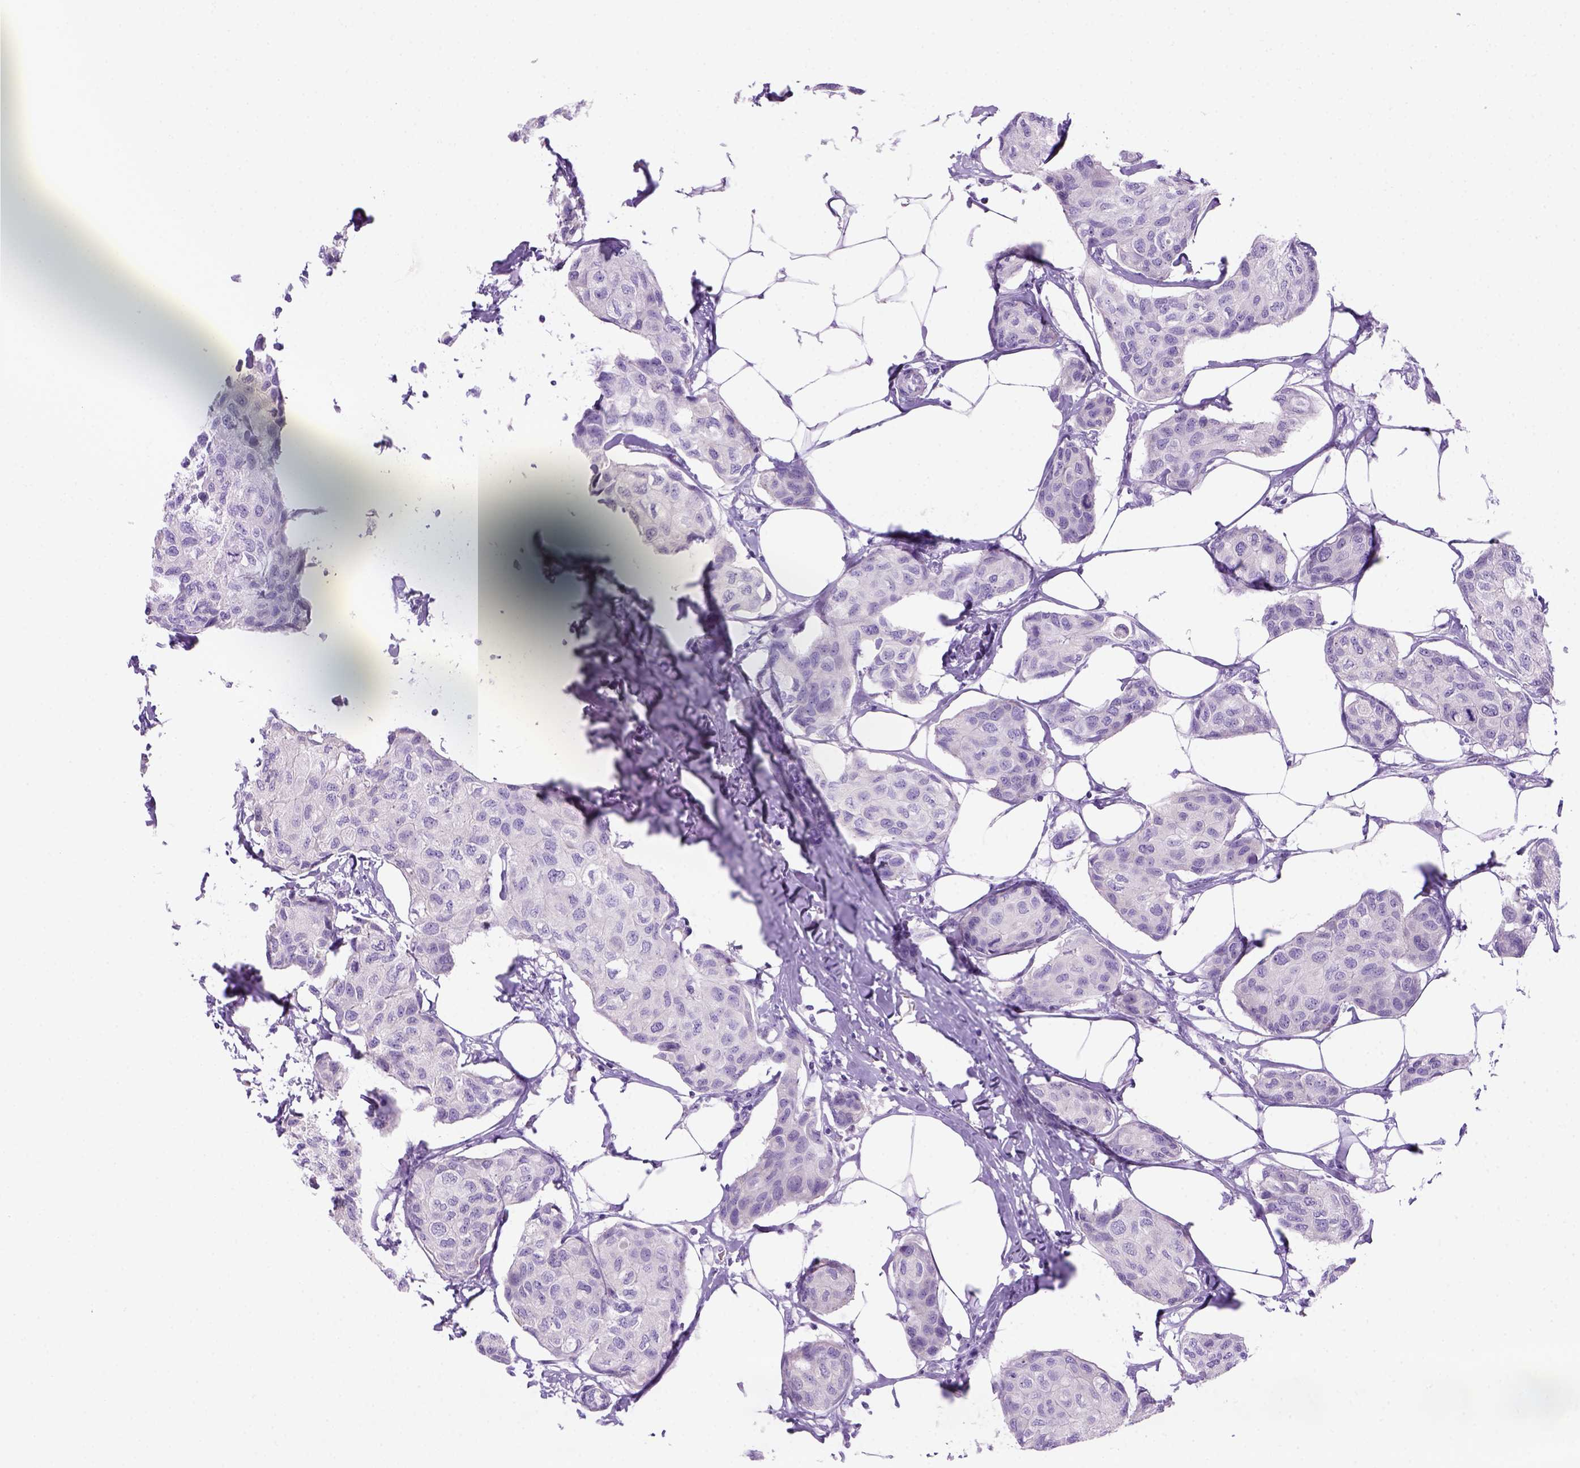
{"staining": {"intensity": "negative", "quantity": "none", "location": "none"}, "tissue": "breast cancer", "cell_type": "Tumor cells", "image_type": "cancer", "snomed": [{"axis": "morphology", "description": "Duct carcinoma"}, {"axis": "topography", "description": "Breast"}], "caption": "Protein analysis of breast cancer (infiltrating ductal carcinoma) displays no significant positivity in tumor cells. (Immunohistochemistry, brightfield microscopy, high magnification).", "gene": "DNAH11", "patient": {"sex": "female", "age": 80}}